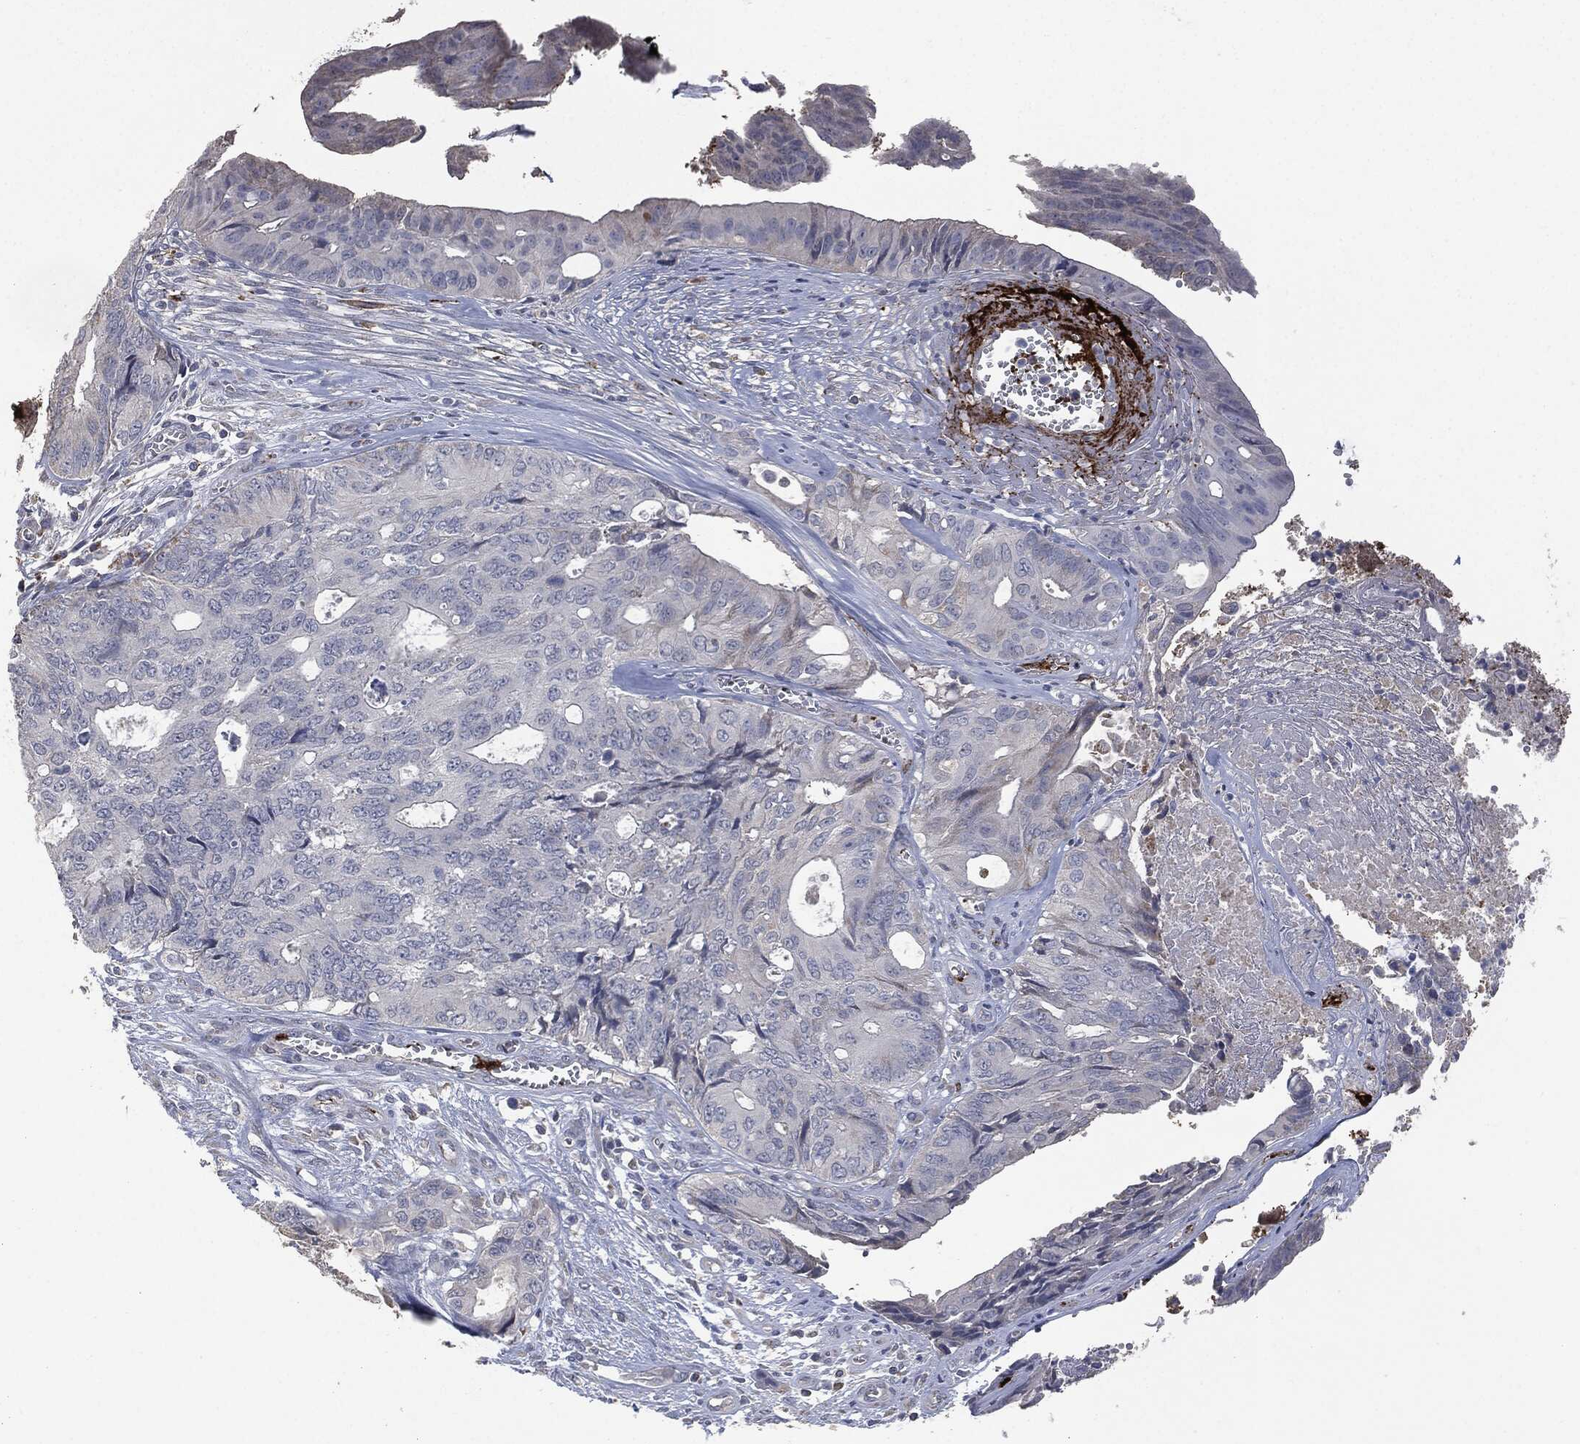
{"staining": {"intensity": "negative", "quantity": "none", "location": "none"}, "tissue": "colorectal cancer", "cell_type": "Tumor cells", "image_type": "cancer", "snomed": [{"axis": "morphology", "description": "Normal tissue, NOS"}, {"axis": "morphology", "description": "Adenocarcinoma, NOS"}, {"axis": "topography", "description": "Colon"}], "caption": "Image shows no significant protein positivity in tumor cells of colorectal adenocarcinoma.", "gene": "CD33", "patient": {"sex": "male", "age": 65}}